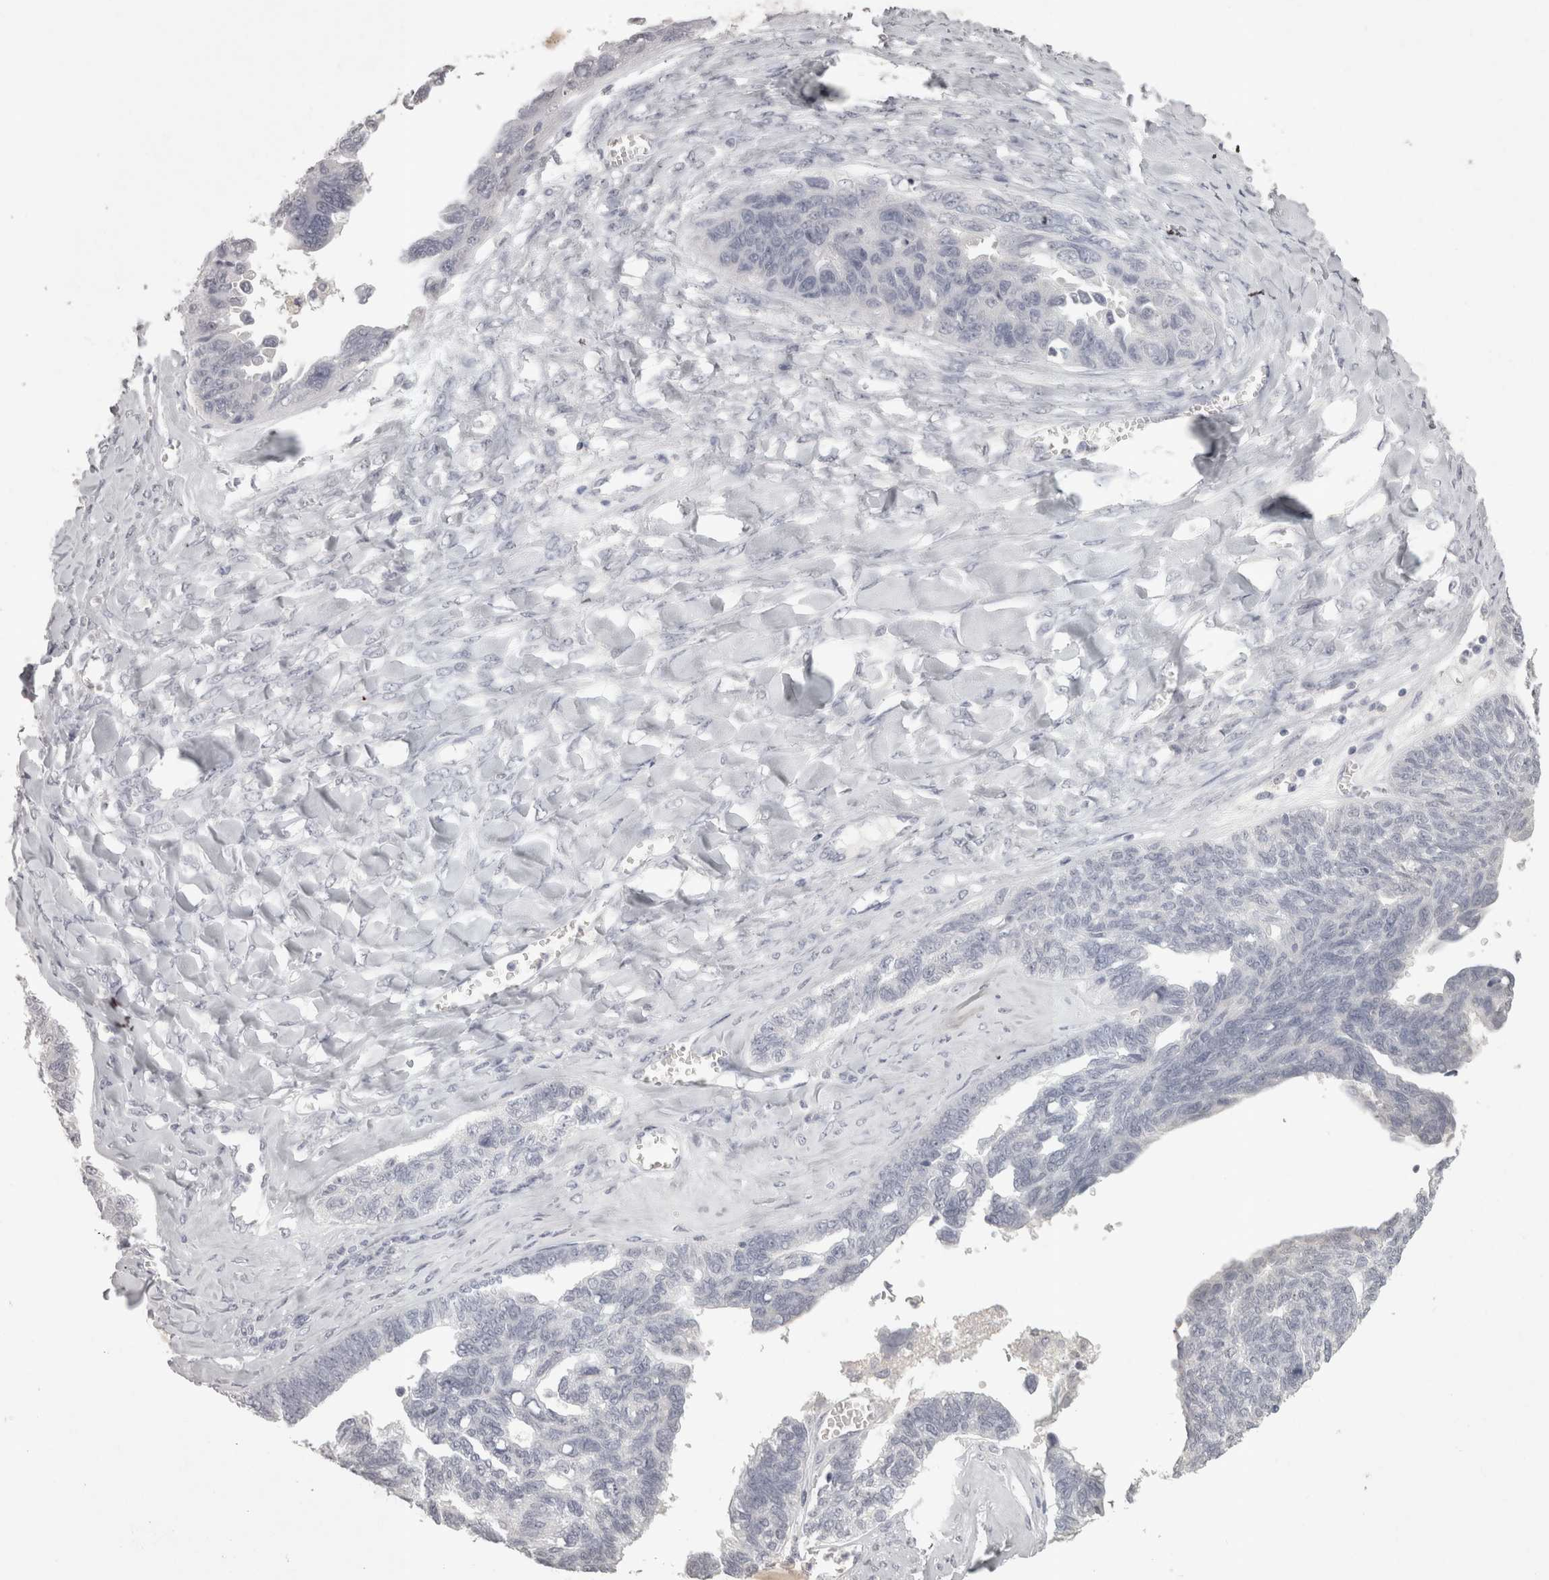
{"staining": {"intensity": "negative", "quantity": "none", "location": "none"}, "tissue": "ovarian cancer", "cell_type": "Tumor cells", "image_type": "cancer", "snomed": [{"axis": "morphology", "description": "Cystadenocarcinoma, serous, NOS"}, {"axis": "topography", "description": "Ovary"}], "caption": "An image of ovarian cancer stained for a protein demonstrates no brown staining in tumor cells.", "gene": "LAX1", "patient": {"sex": "female", "age": 79}}